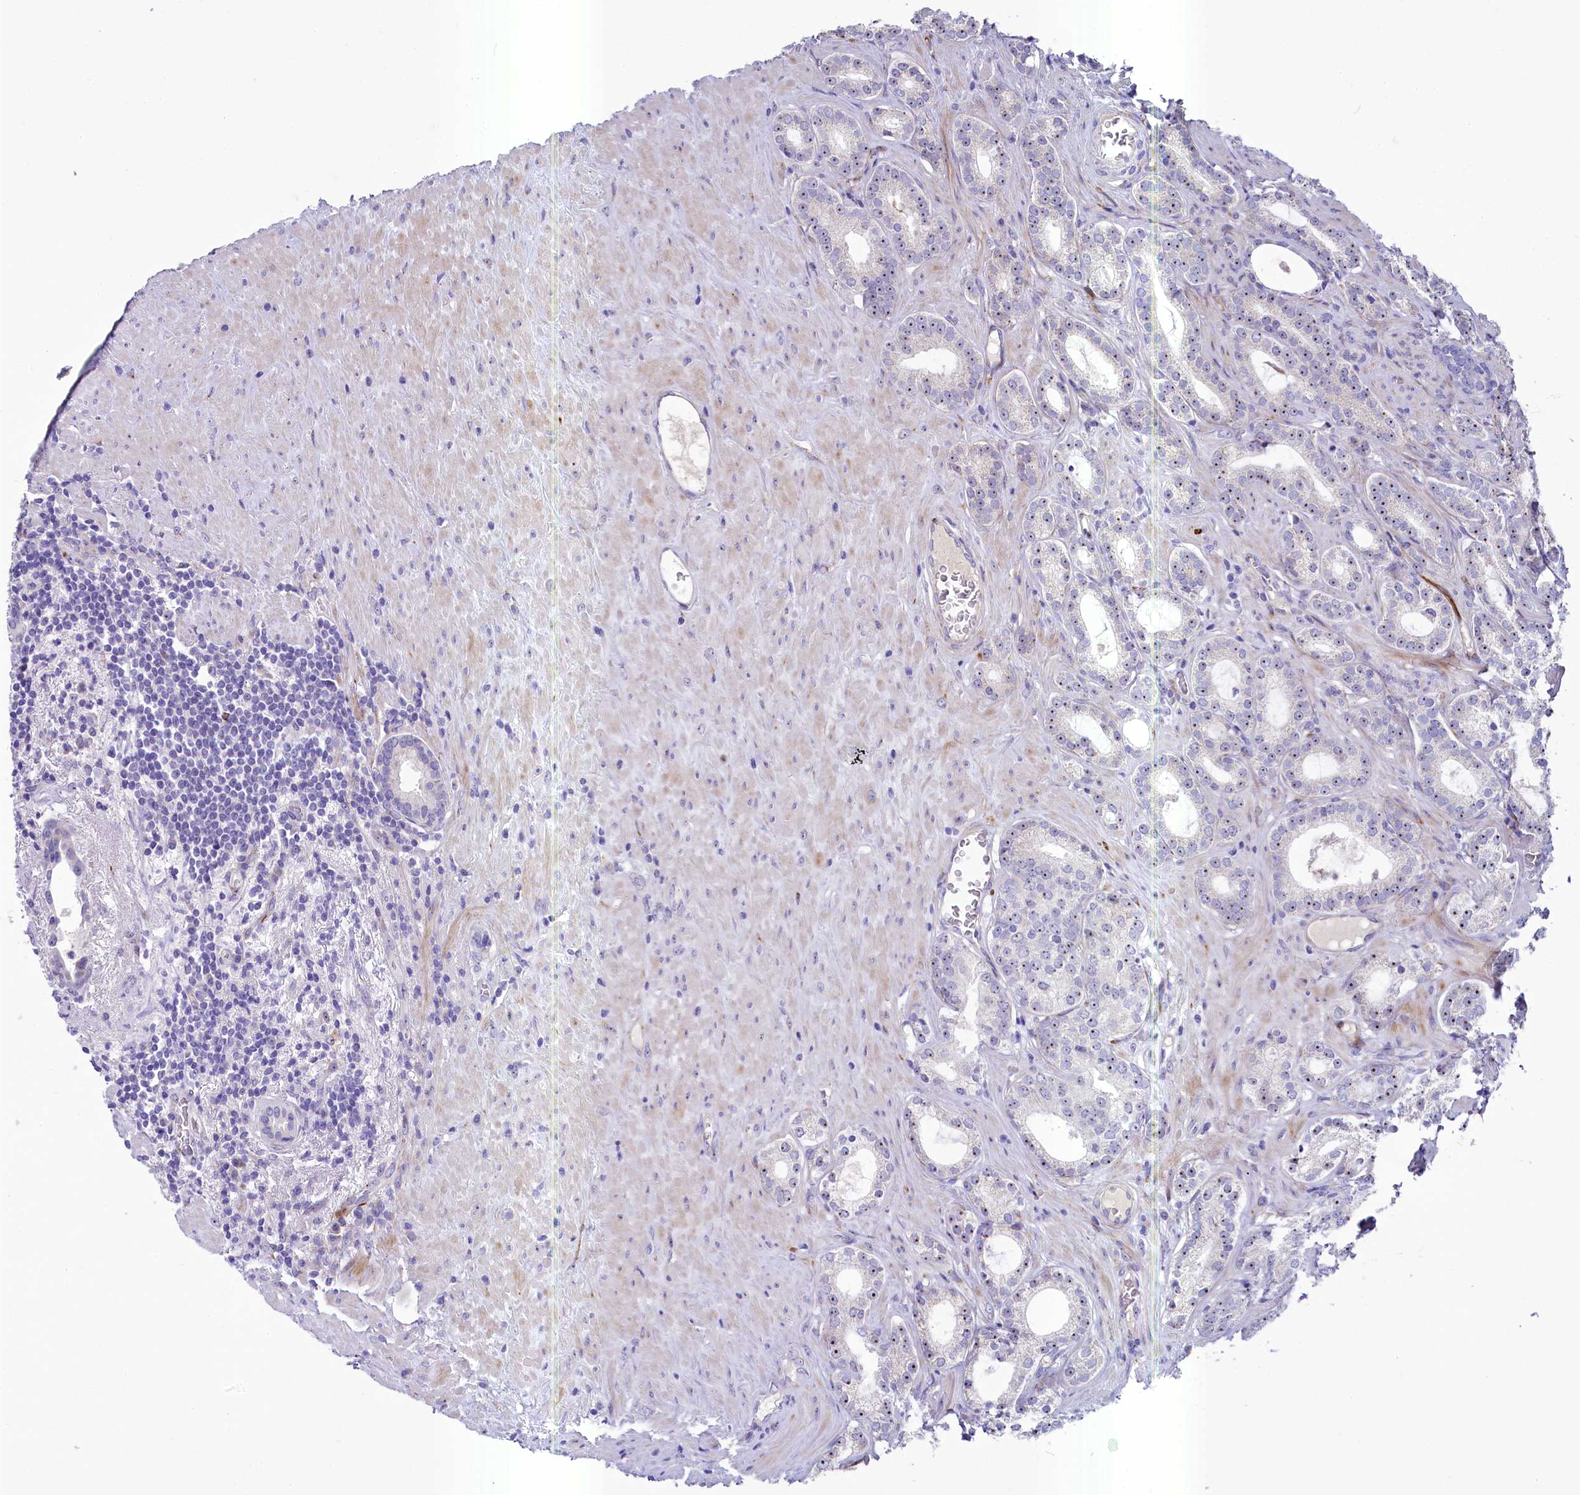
{"staining": {"intensity": "weak", "quantity": "25%-75%", "location": "nuclear"}, "tissue": "prostate cancer", "cell_type": "Tumor cells", "image_type": "cancer", "snomed": [{"axis": "morphology", "description": "Adenocarcinoma, Low grade"}, {"axis": "topography", "description": "Prostate"}], "caption": "There is low levels of weak nuclear expression in tumor cells of prostate cancer (low-grade adenocarcinoma), as demonstrated by immunohistochemical staining (brown color).", "gene": "SH3TC2", "patient": {"sex": "male", "age": 71}}